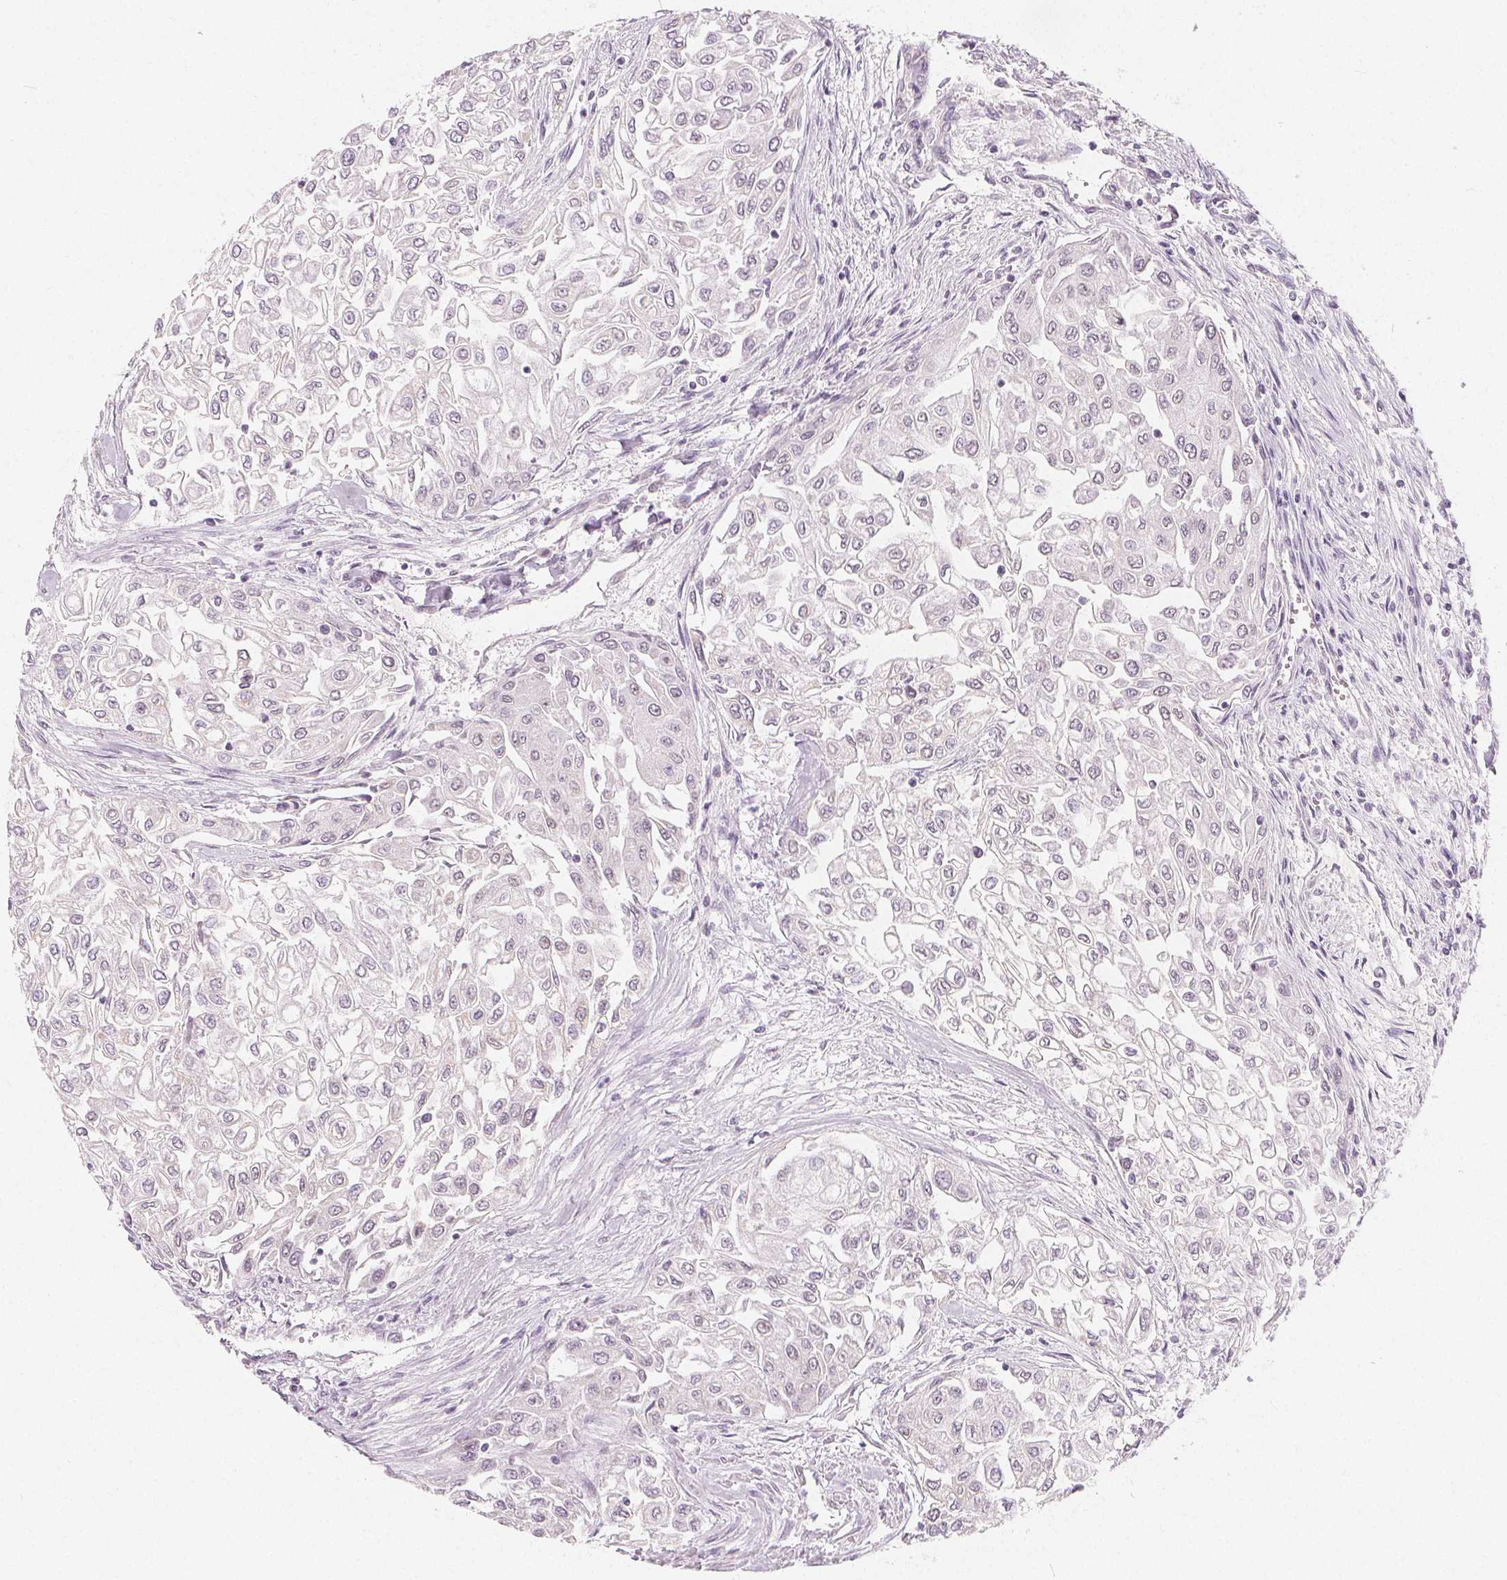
{"staining": {"intensity": "negative", "quantity": "none", "location": "none"}, "tissue": "urothelial cancer", "cell_type": "Tumor cells", "image_type": "cancer", "snomed": [{"axis": "morphology", "description": "Urothelial carcinoma, High grade"}, {"axis": "topography", "description": "Urinary bladder"}], "caption": "Protein analysis of urothelial cancer exhibits no significant expression in tumor cells.", "gene": "DBX2", "patient": {"sex": "male", "age": 62}}